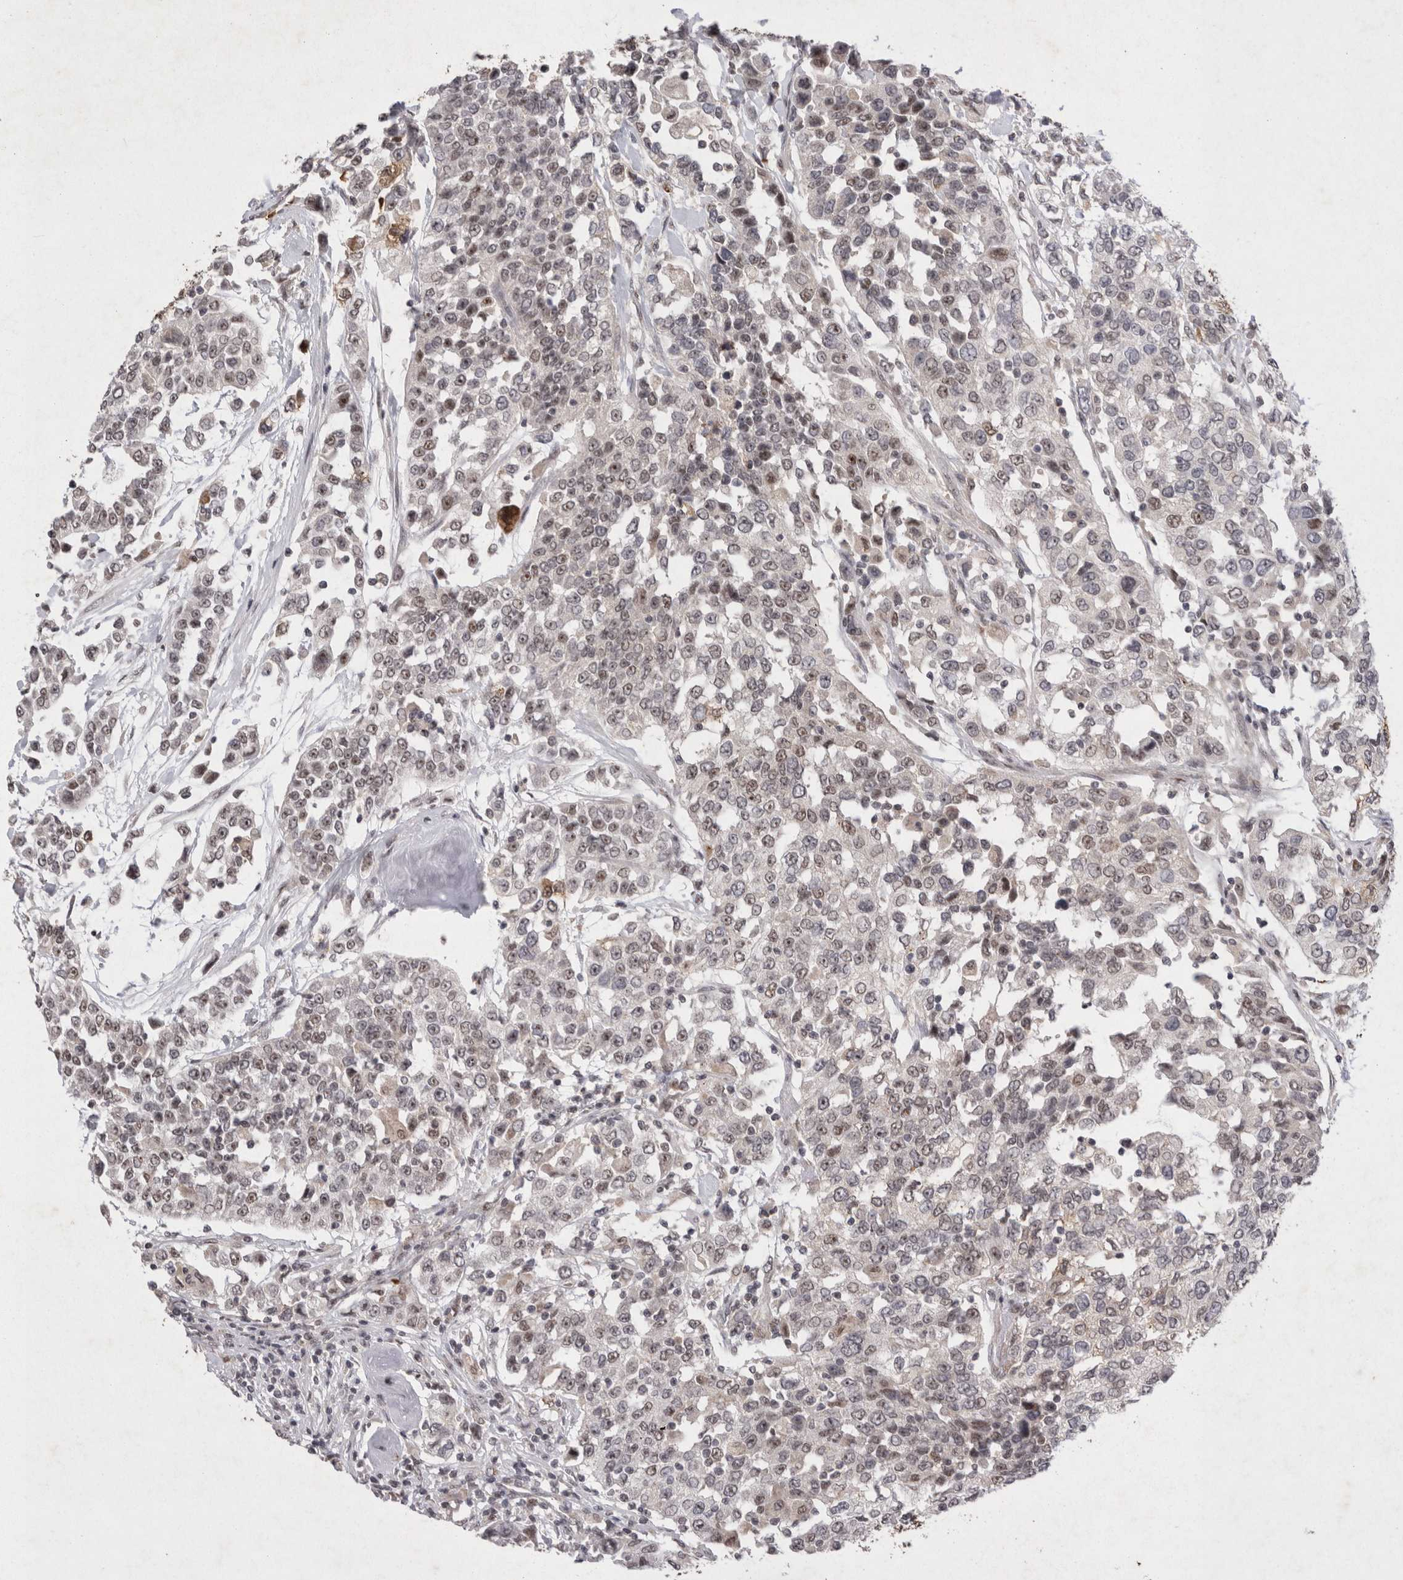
{"staining": {"intensity": "weak", "quantity": "25%-75%", "location": "nuclear"}, "tissue": "urothelial cancer", "cell_type": "Tumor cells", "image_type": "cancer", "snomed": [{"axis": "morphology", "description": "Urothelial carcinoma, High grade"}, {"axis": "topography", "description": "Urinary bladder"}], "caption": "Protein expression analysis of human urothelial cancer reveals weak nuclear staining in about 25%-75% of tumor cells. (DAB IHC with brightfield microscopy, high magnification).", "gene": "STK11", "patient": {"sex": "female", "age": 80}}